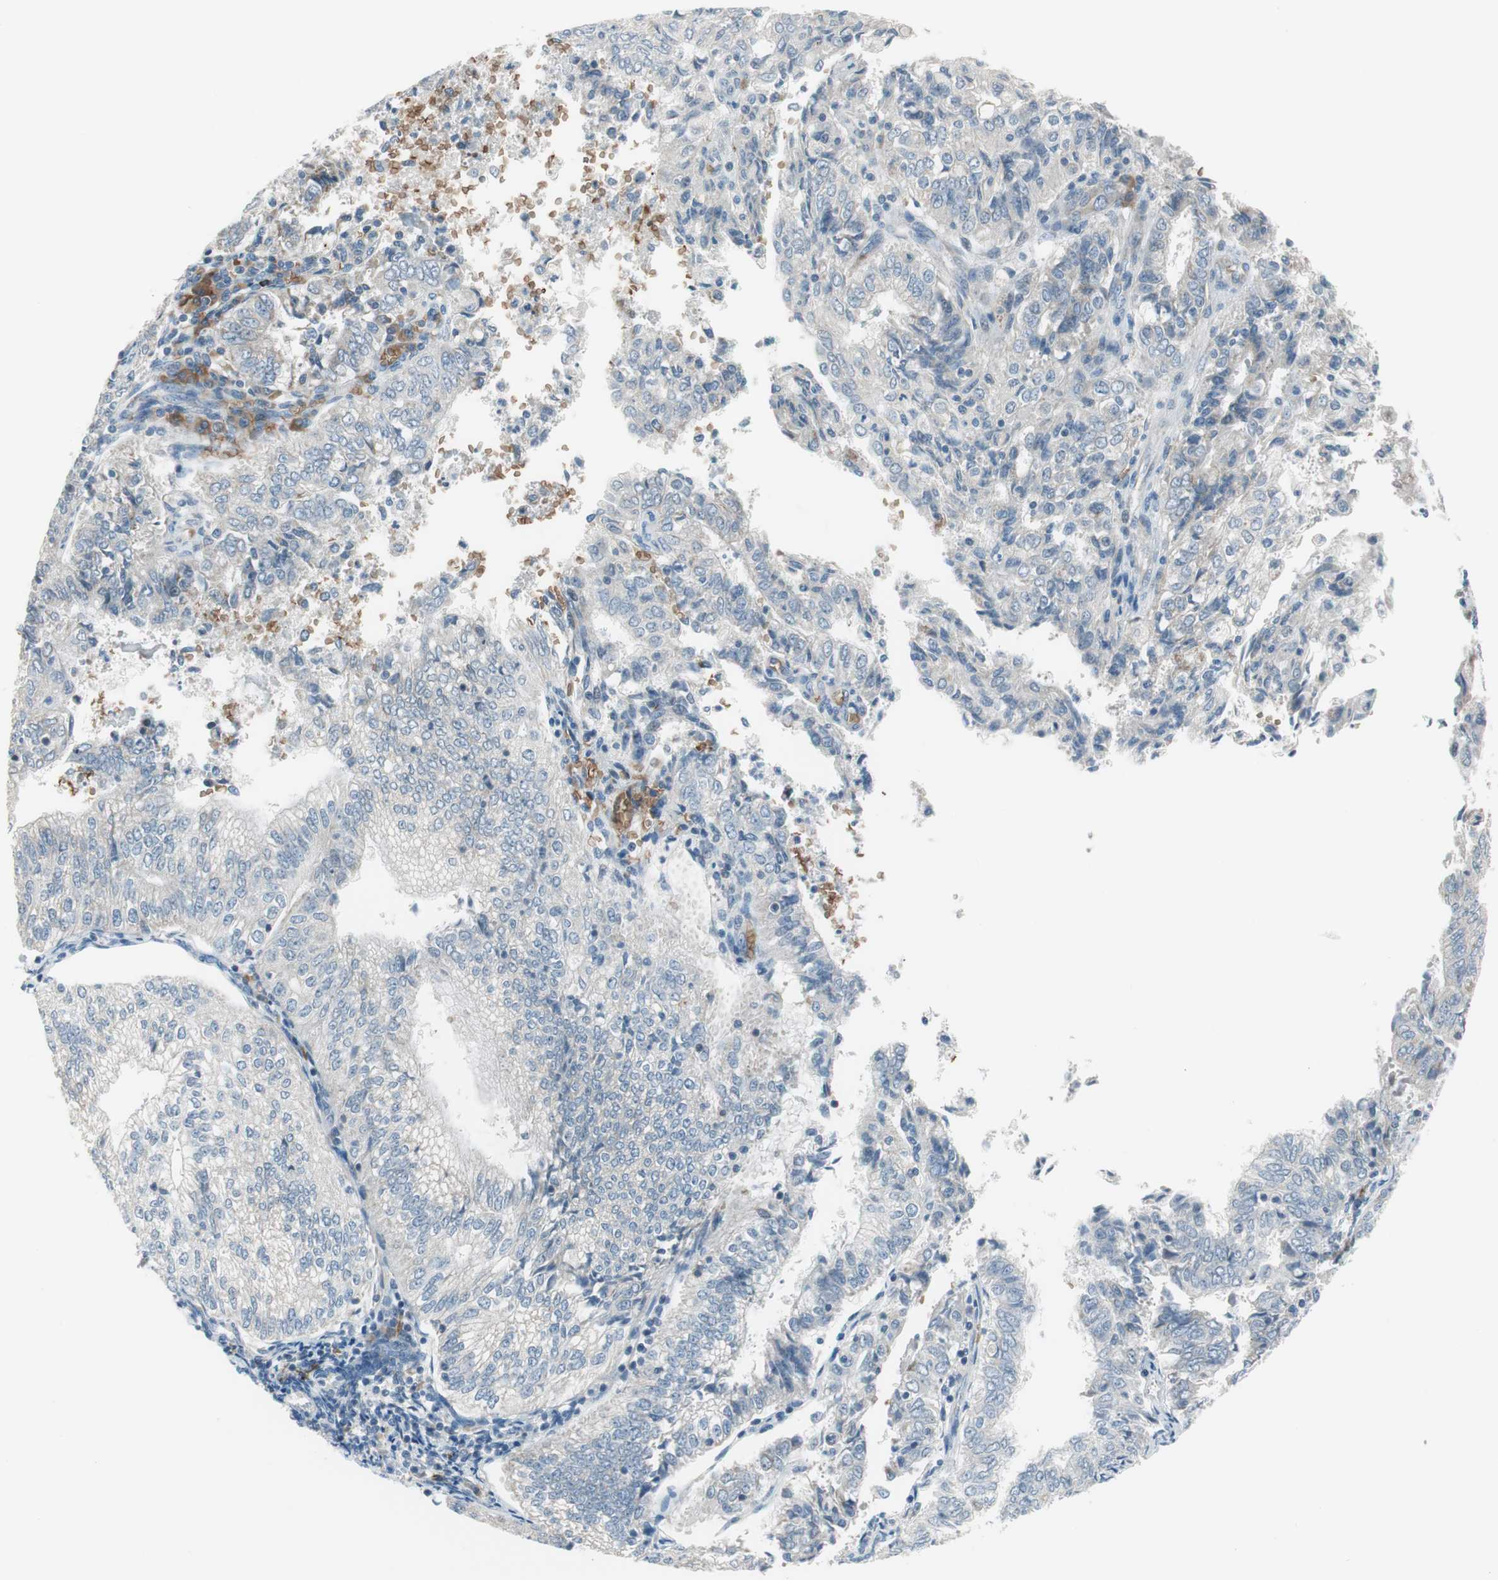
{"staining": {"intensity": "negative", "quantity": "none", "location": "none"}, "tissue": "endometrial cancer", "cell_type": "Tumor cells", "image_type": "cancer", "snomed": [{"axis": "morphology", "description": "Adenocarcinoma, NOS"}, {"axis": "topography", "description": "Endometrium"}], "caption": "This is a photomicrograph of immunohistochemistry staining of endometrial adenocarcinoma, which shows no expression in tumor cells.", "gene": "GYPC", "patient": {"sex": "female", "age": 69}}